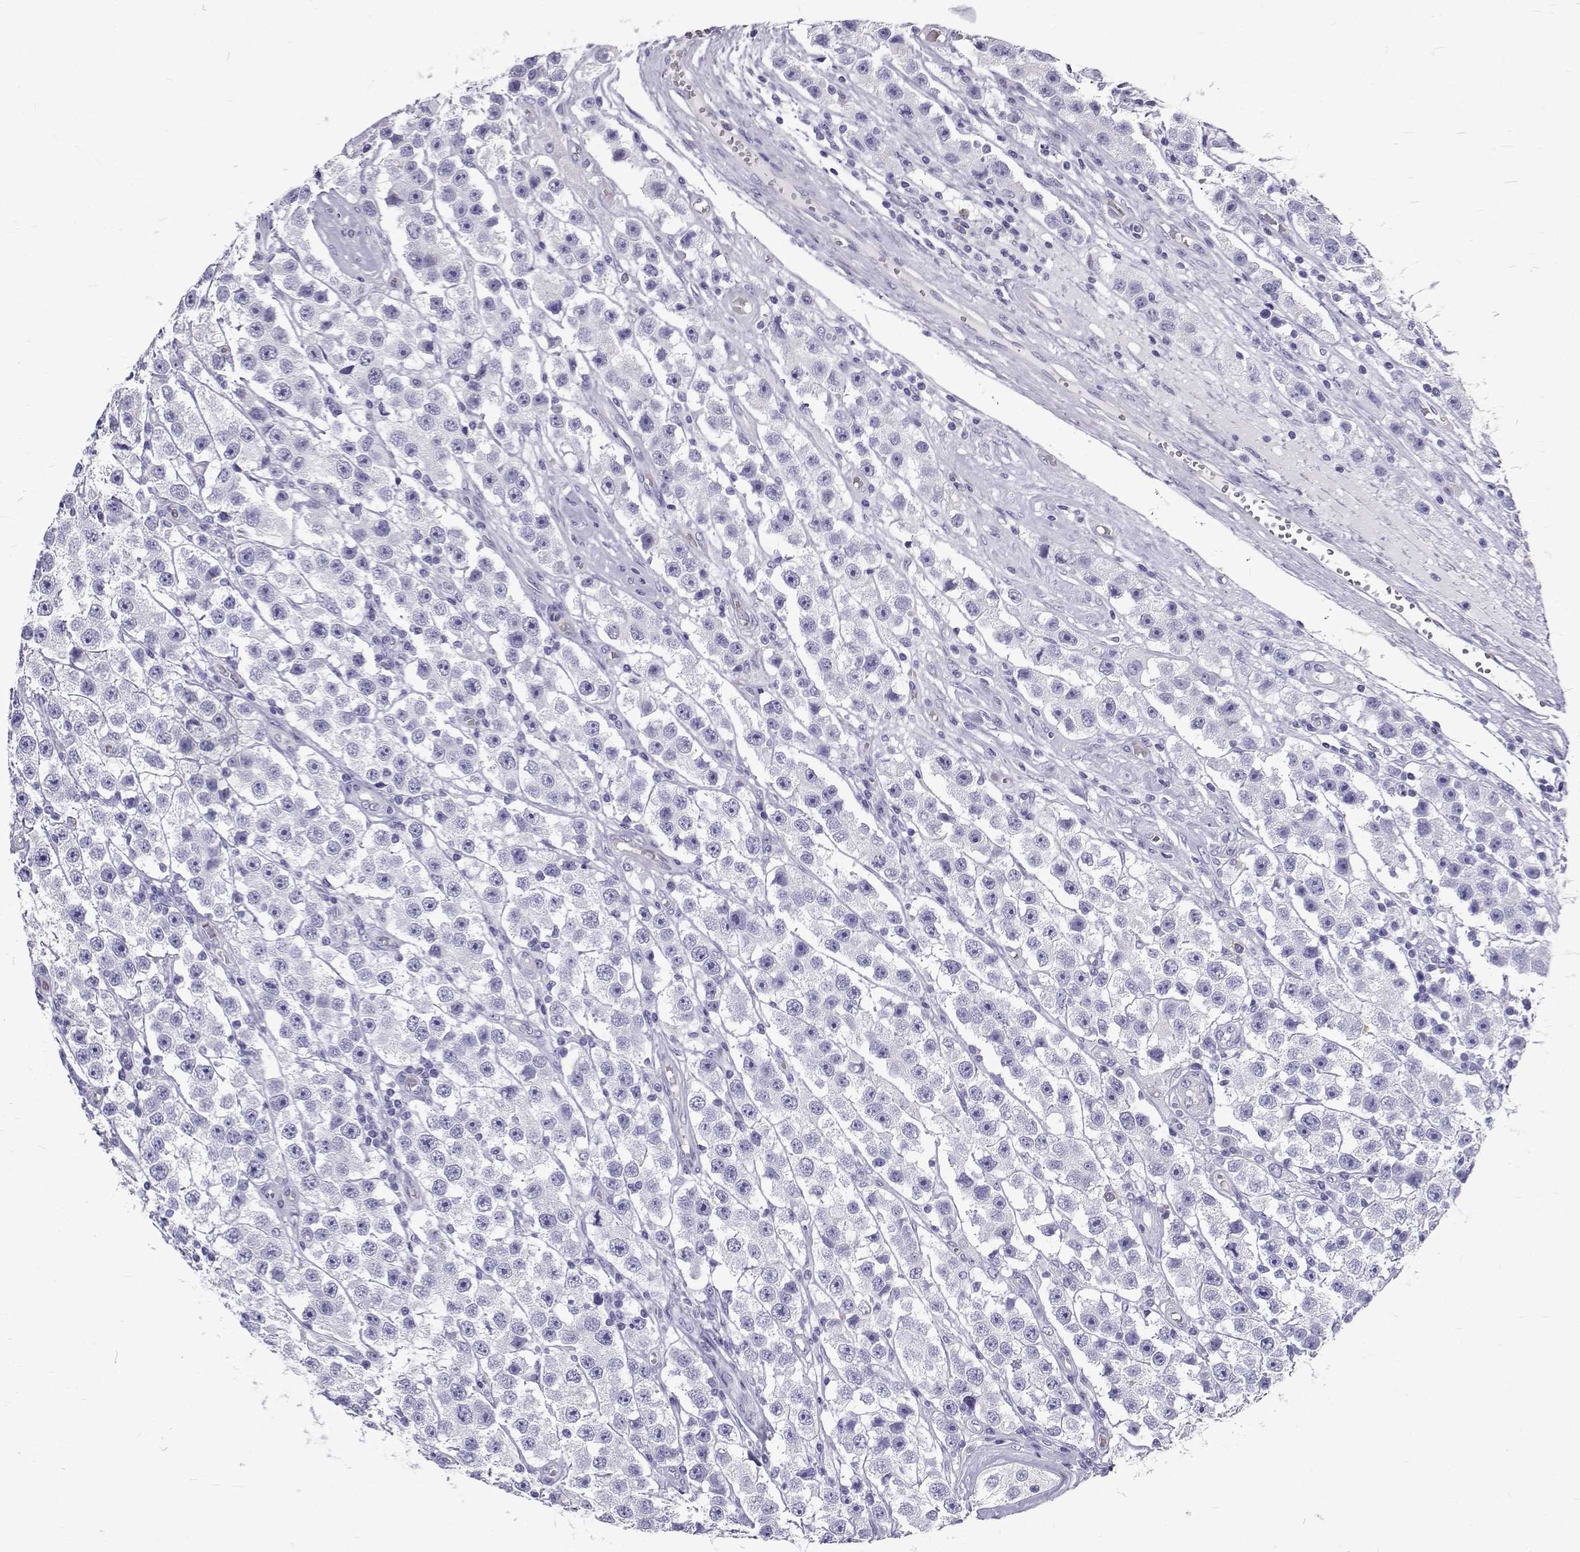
{"staining": {"intensity": "negative", "quantity": "none", "location": "none"}, "tissue": "testis cancer", "cell_type": "Tumor cells", "image_type": "cancer", "snomed": [{"axis": "morphology", "description": "Seminoma, NOS"}, {"axis": "topography", "description": "Testis"}], "caption": "Tumor cells show no significant staining in testis cancer. (IHC, brightfield microscopy, high magnification).", "gene": "IGSF1", "patient": {"sex": "male", "age": 45}}